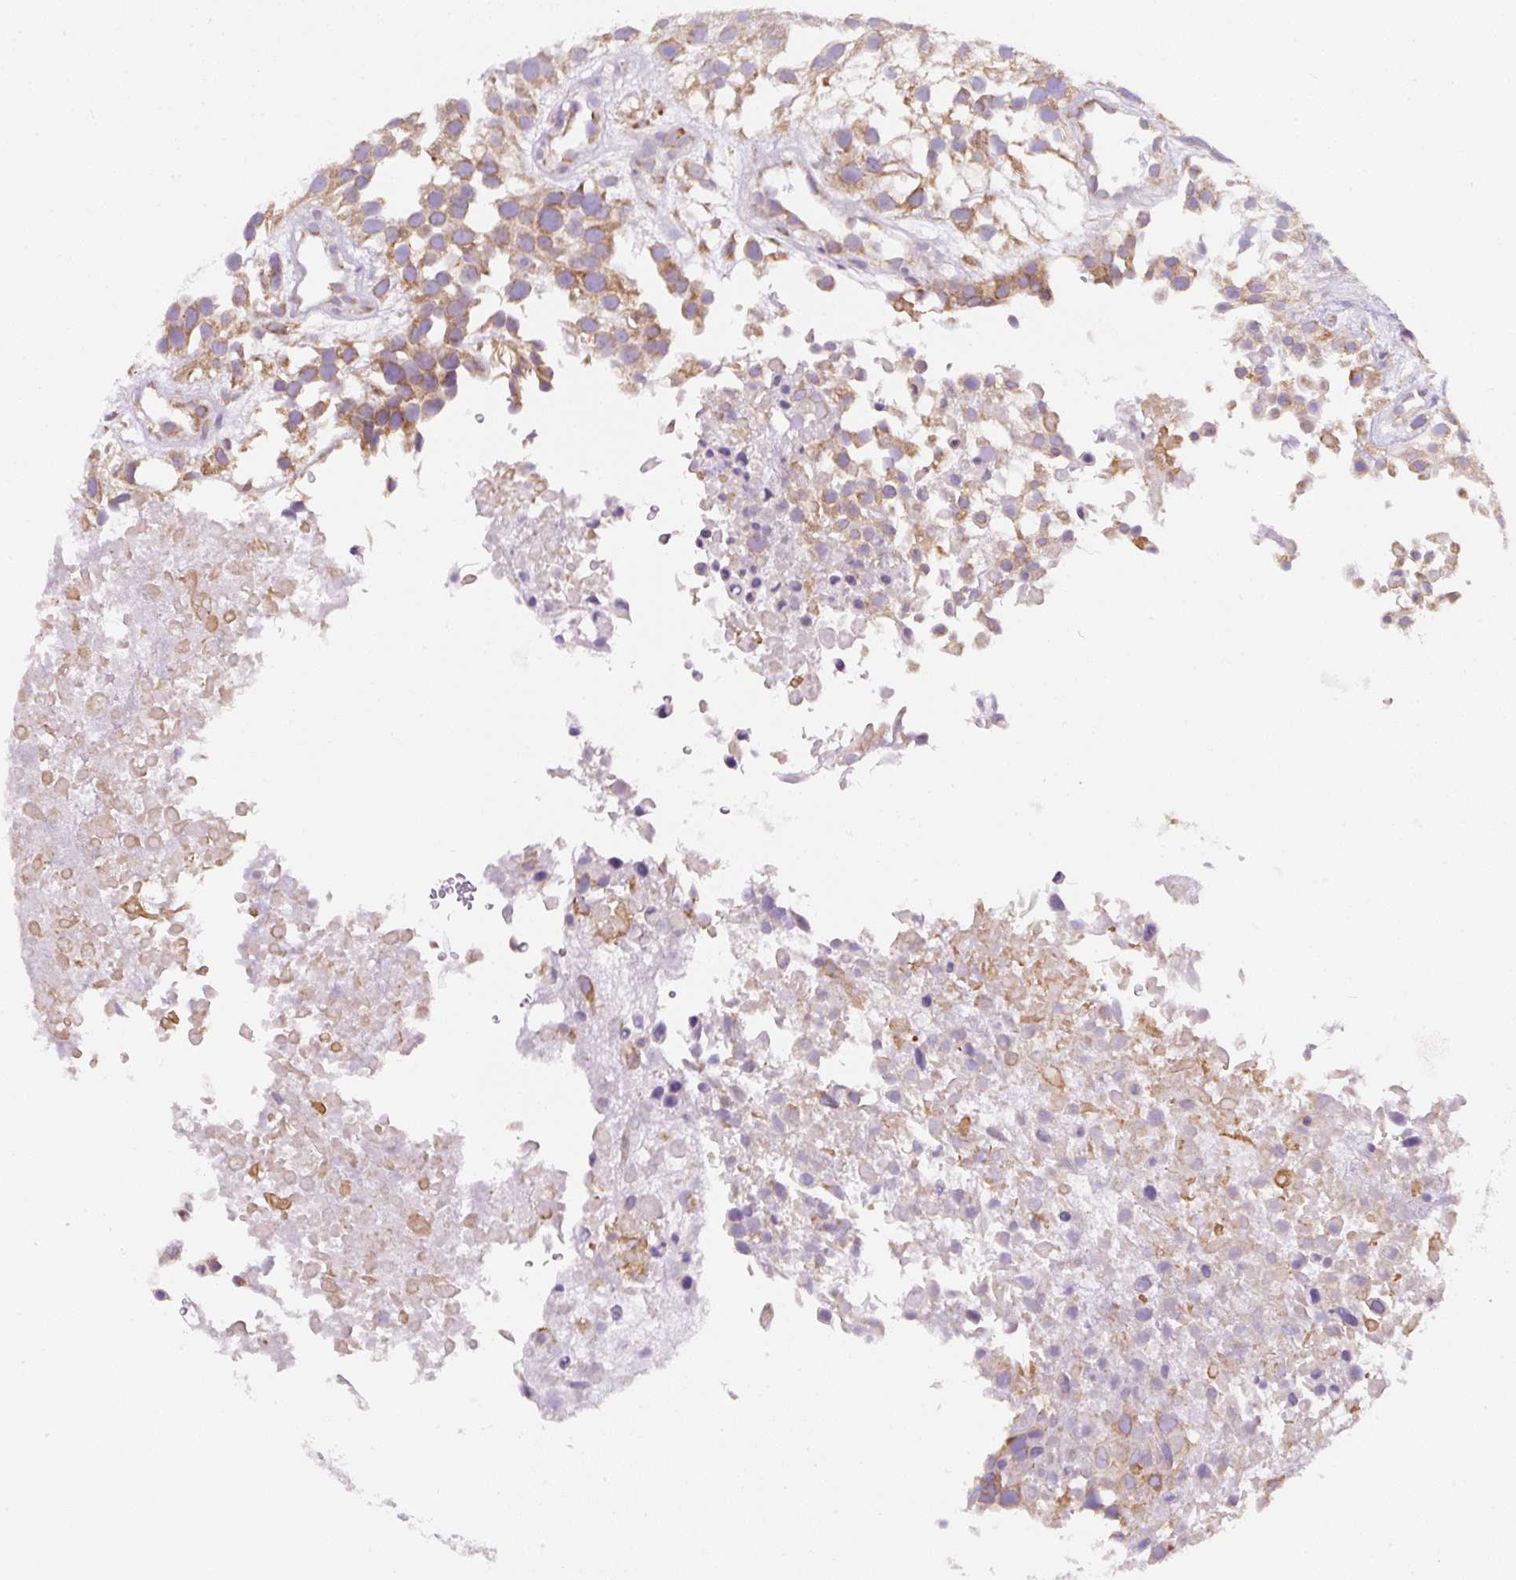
{"staining": {"intensity": "moderate", "quantity": ">75%", "location": "cytoplasmic/membranous"}, "tissue": "urothelial cancer", "cell_type": "Tumor cells", "image_type": "cancer", "snomed": [{"axis": "morphology", "description": "Urothelial carcinoma, High grade"}, {"axis": "topography", "description": "Urinary bladder"}], "caption": "An image showing moderate cytoplasmic/membranous staining in approximately >75% of tumor cells in urothelial carcinoma (high-grade), as visualized by brown immunohistochemical staining.", "gene": "DDOST", "patient": {"sex": "male", "age": 56}}